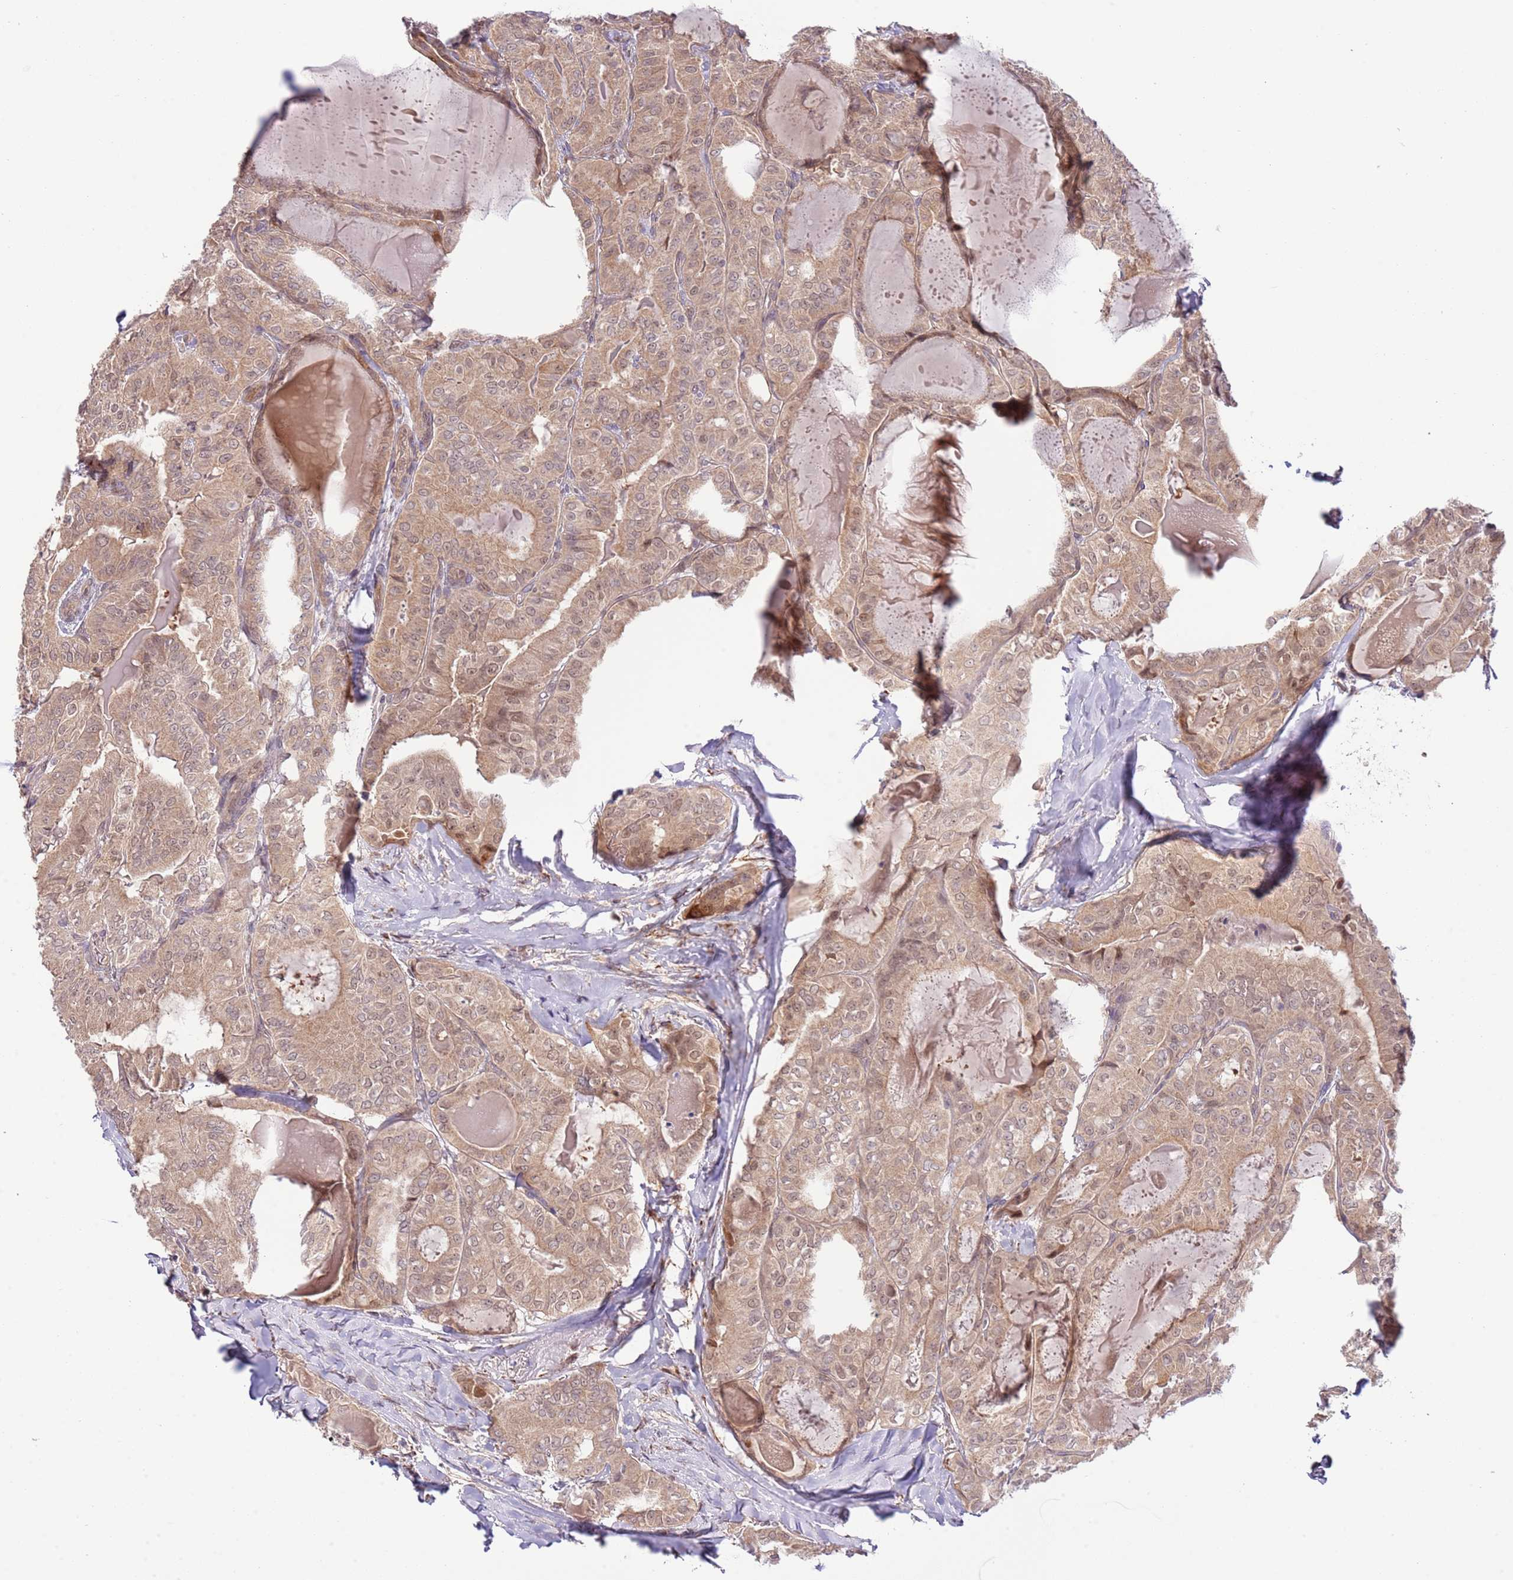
{"staining": {"intensity": "moderate", "quantity": ">75%", "location": "cytoplasmic/membranous,nuclear"}, "tissue": "thyroid cancer", "cell_type": "Tumor cells", "image_type": "cancer", "snomed": [{"axis": "morphology", "description": "Papillary adenocarcinoma, NOS"}, {"axis": "topography", "description": "Thyroid gland"}], "caption": "Thyroid cancer (papillary adenocarcinoma) stained with DAB IHC shows medium levels of moderate cytoplasmic/membranous and nuclear expression in approximately >75% of tumor cells.", "gene": "CHD1", "patient": {"sex": "female", "age": 68}}